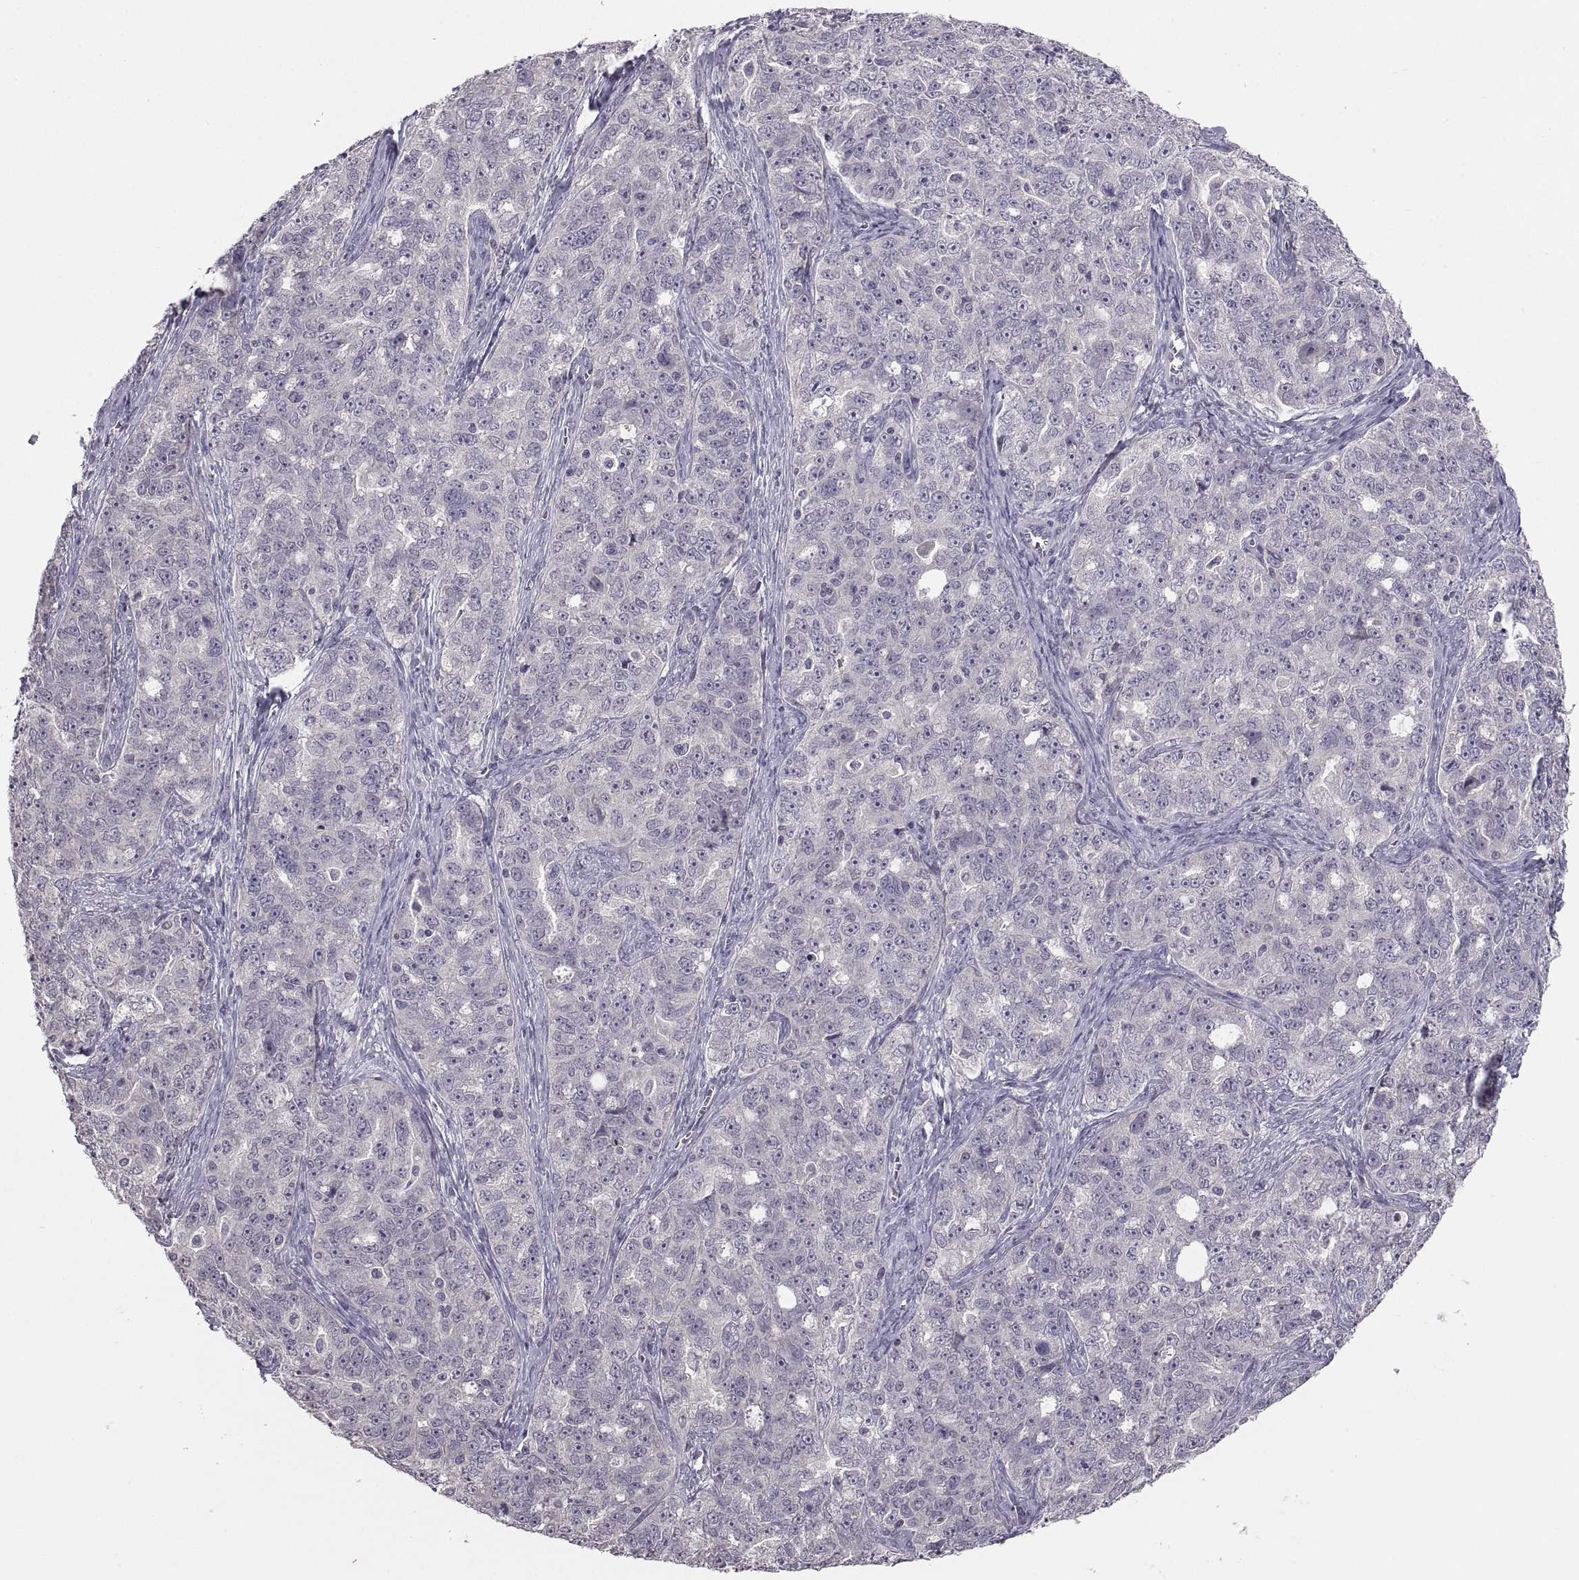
{"staining": {"intensity": "negative", "quantity": "none", "location": "none"}, "tissue": "ovarian cancer", "cell_type": "Tumor cells", "image_type": "cancer", "snomed": [{"axis": "morphology", "description": "Cystadenocarcinoma, serous, NOS"}, {"axis": "topography", "description": "Ovary"}], "caption": "There is no significant staining in tumor cells of ovarian serous cystadenocarcinoma.", "gene": "PAX2", "patient": {"sex": "female", "age": 51}}